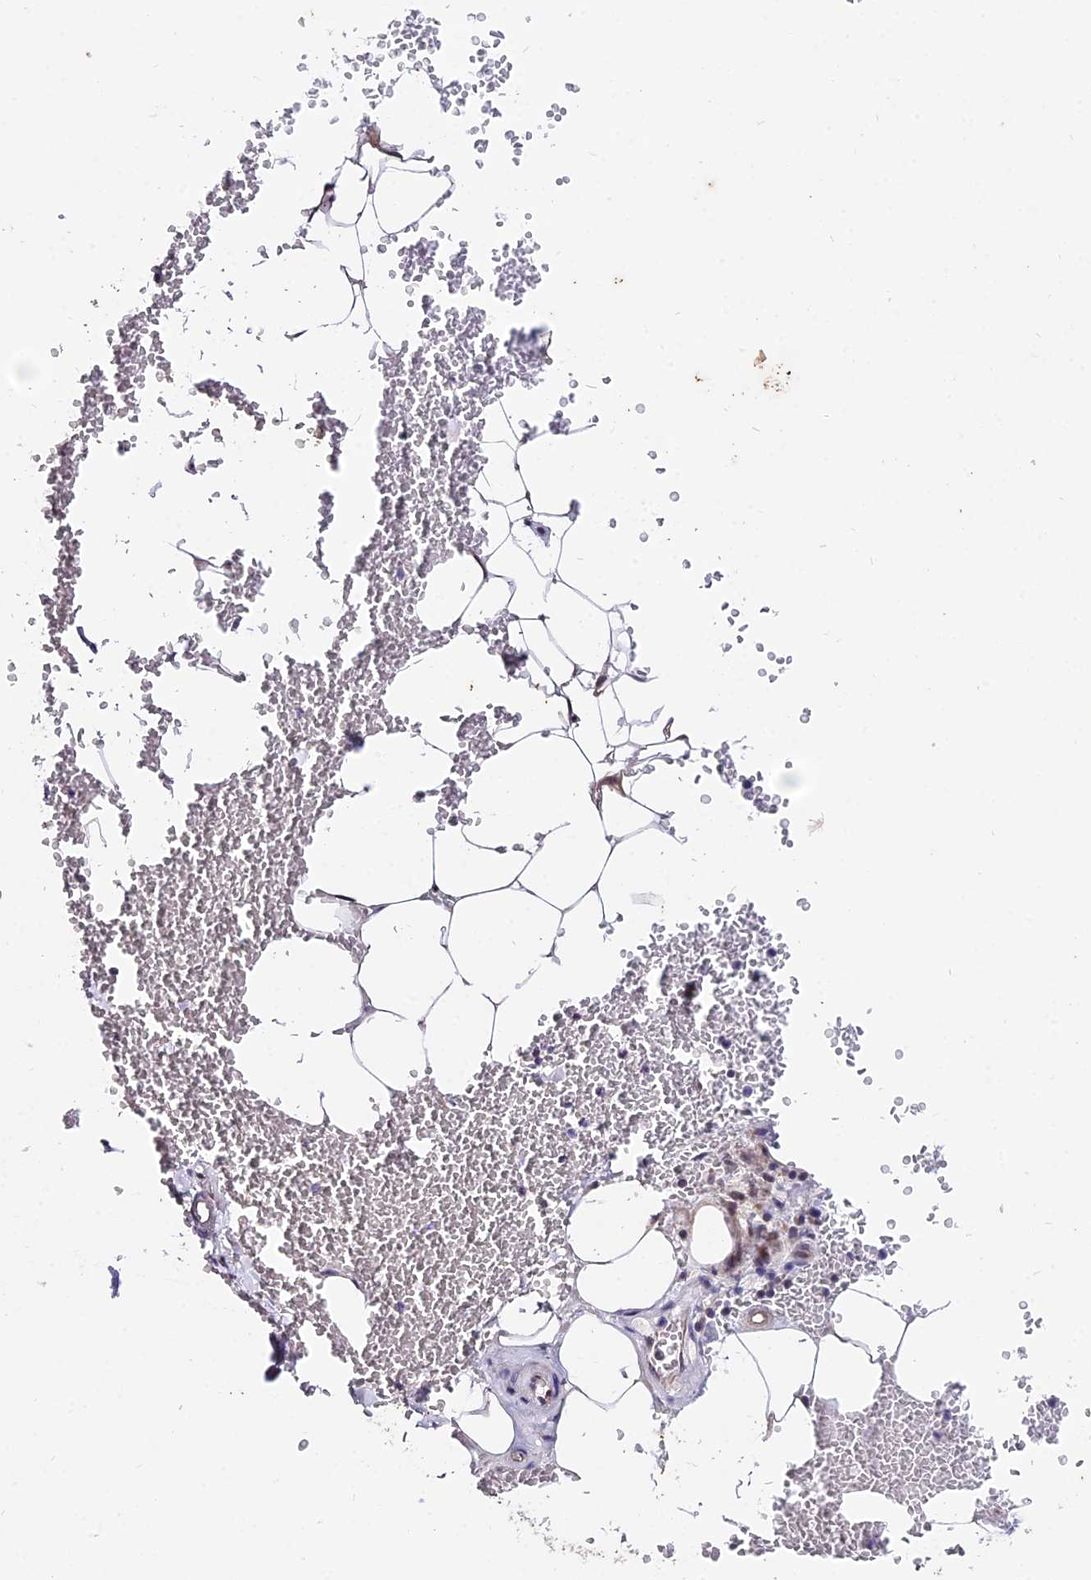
{"staining": {"intensity": "negative", "quantity": "none", "location": "none"}, "tissue": "adipose tissue", "cell_type": "Adipocytes", "image_type": "normal", "snomed": [{"axis": "morphology", "description": "Normal tissue, NOS"}, {"axis": "topography", "description": "Adipose tissue"}, {"axis": "topography", "description": "Peripheral nerve tissue"}], "caption": "Photomicrograph shows no protein positivity in adipocytes of normal adipose tissue.", "gene": "INPP4A", "patient": {"sex": "male", "age": 52}}